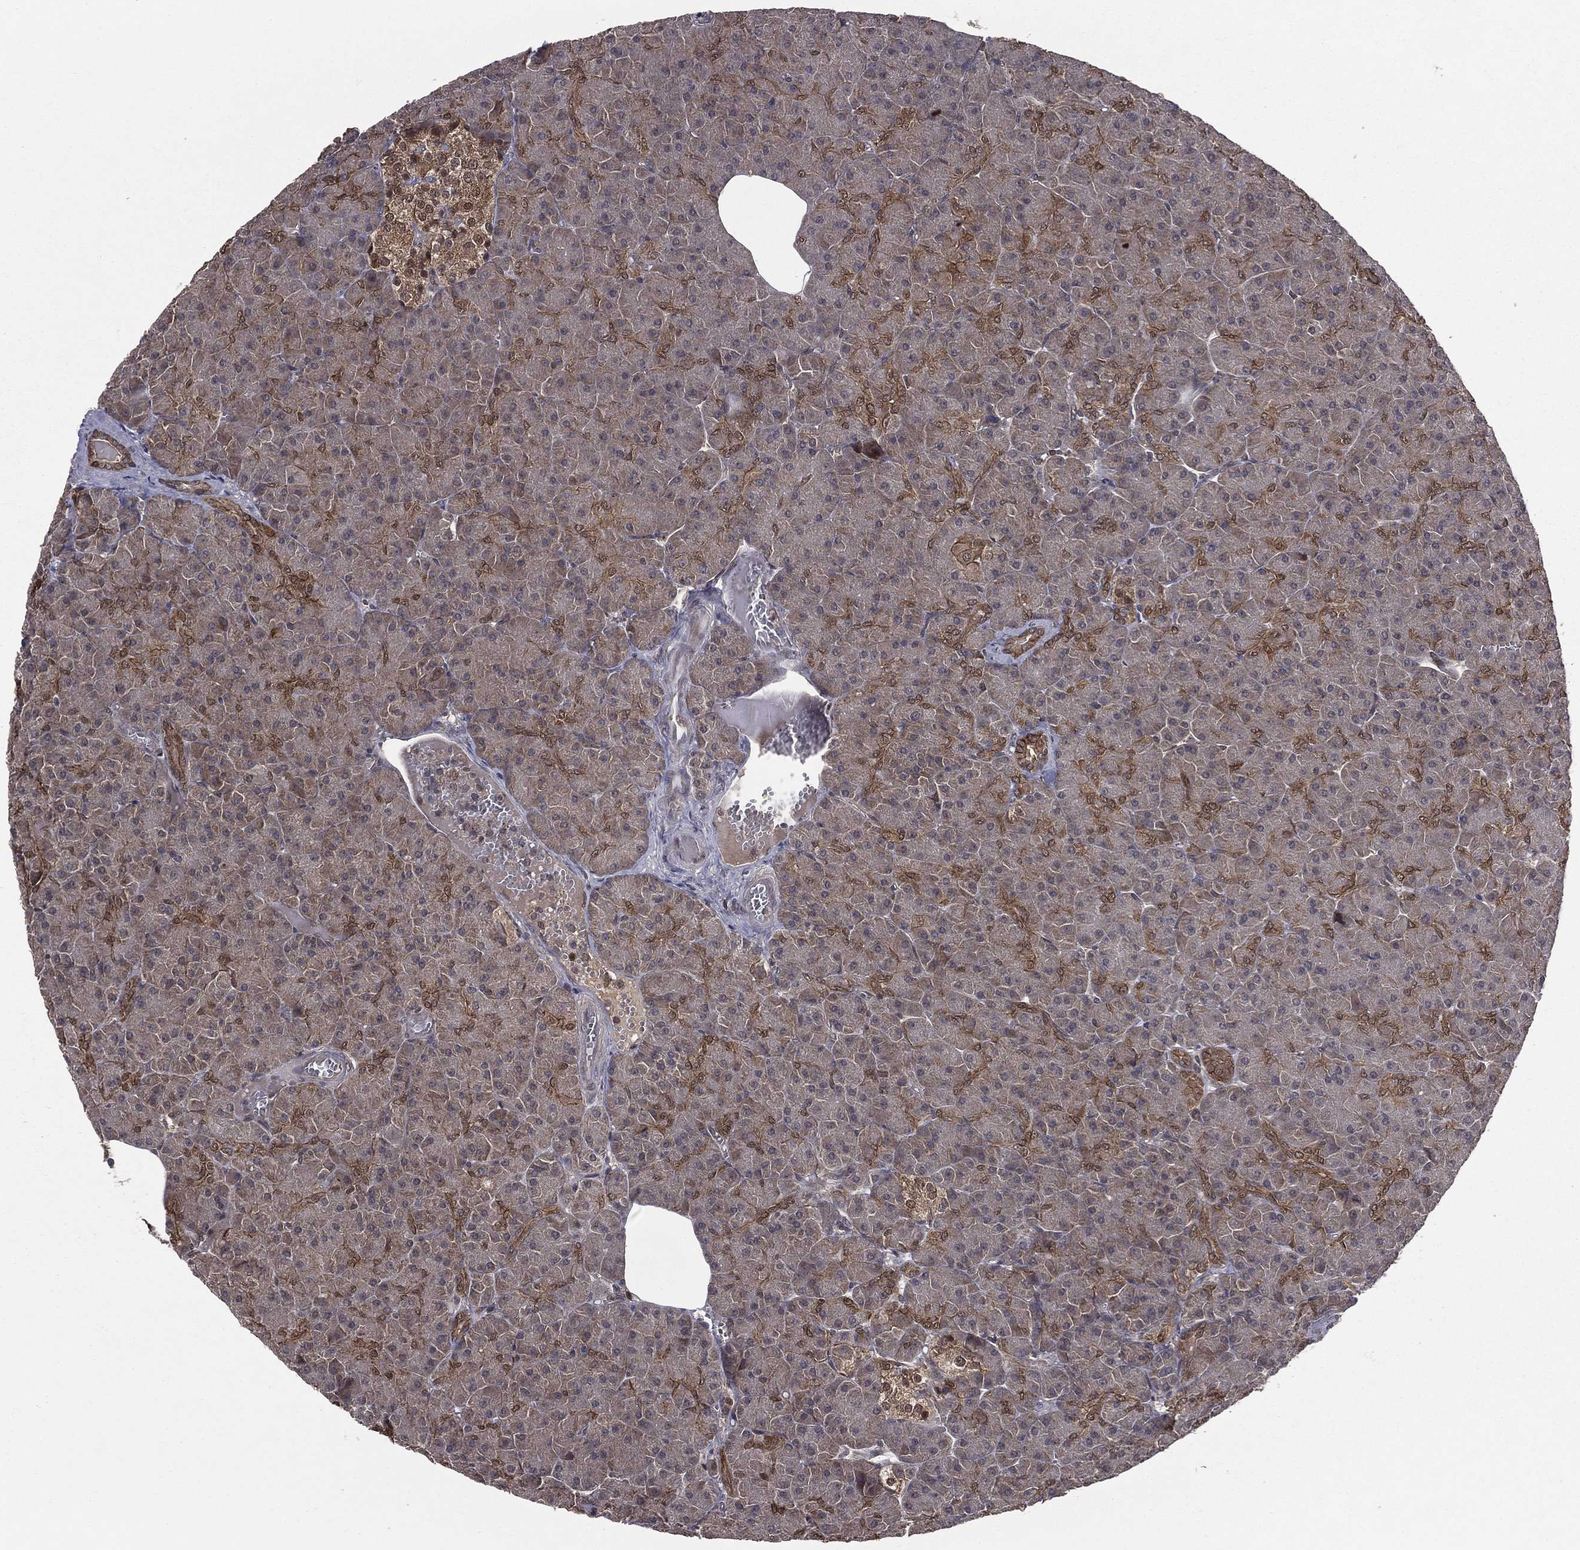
{"staining": {"intensity": "moderate", "quantity": "25%-75%", "location": "cytoplasmic/membranous"}, "tissue": "pancreas", "cell_type": "Exocrine glandular cells", "image_type": "normal", "snomed": [{"axis": "morphology", "description": "Normal tissue, NOS"}, {"axis": "topography", "description": "Pancreas"}], "caption": "This histopathology image displays immunohistochemistry staining of normal pancreas, with medium moderate cytoplasmic/membranous positivity in about 25%-75% of exocrine glandular cells.", "gene": "FGD1", "patient": {"sex": "male", "age": 61}}